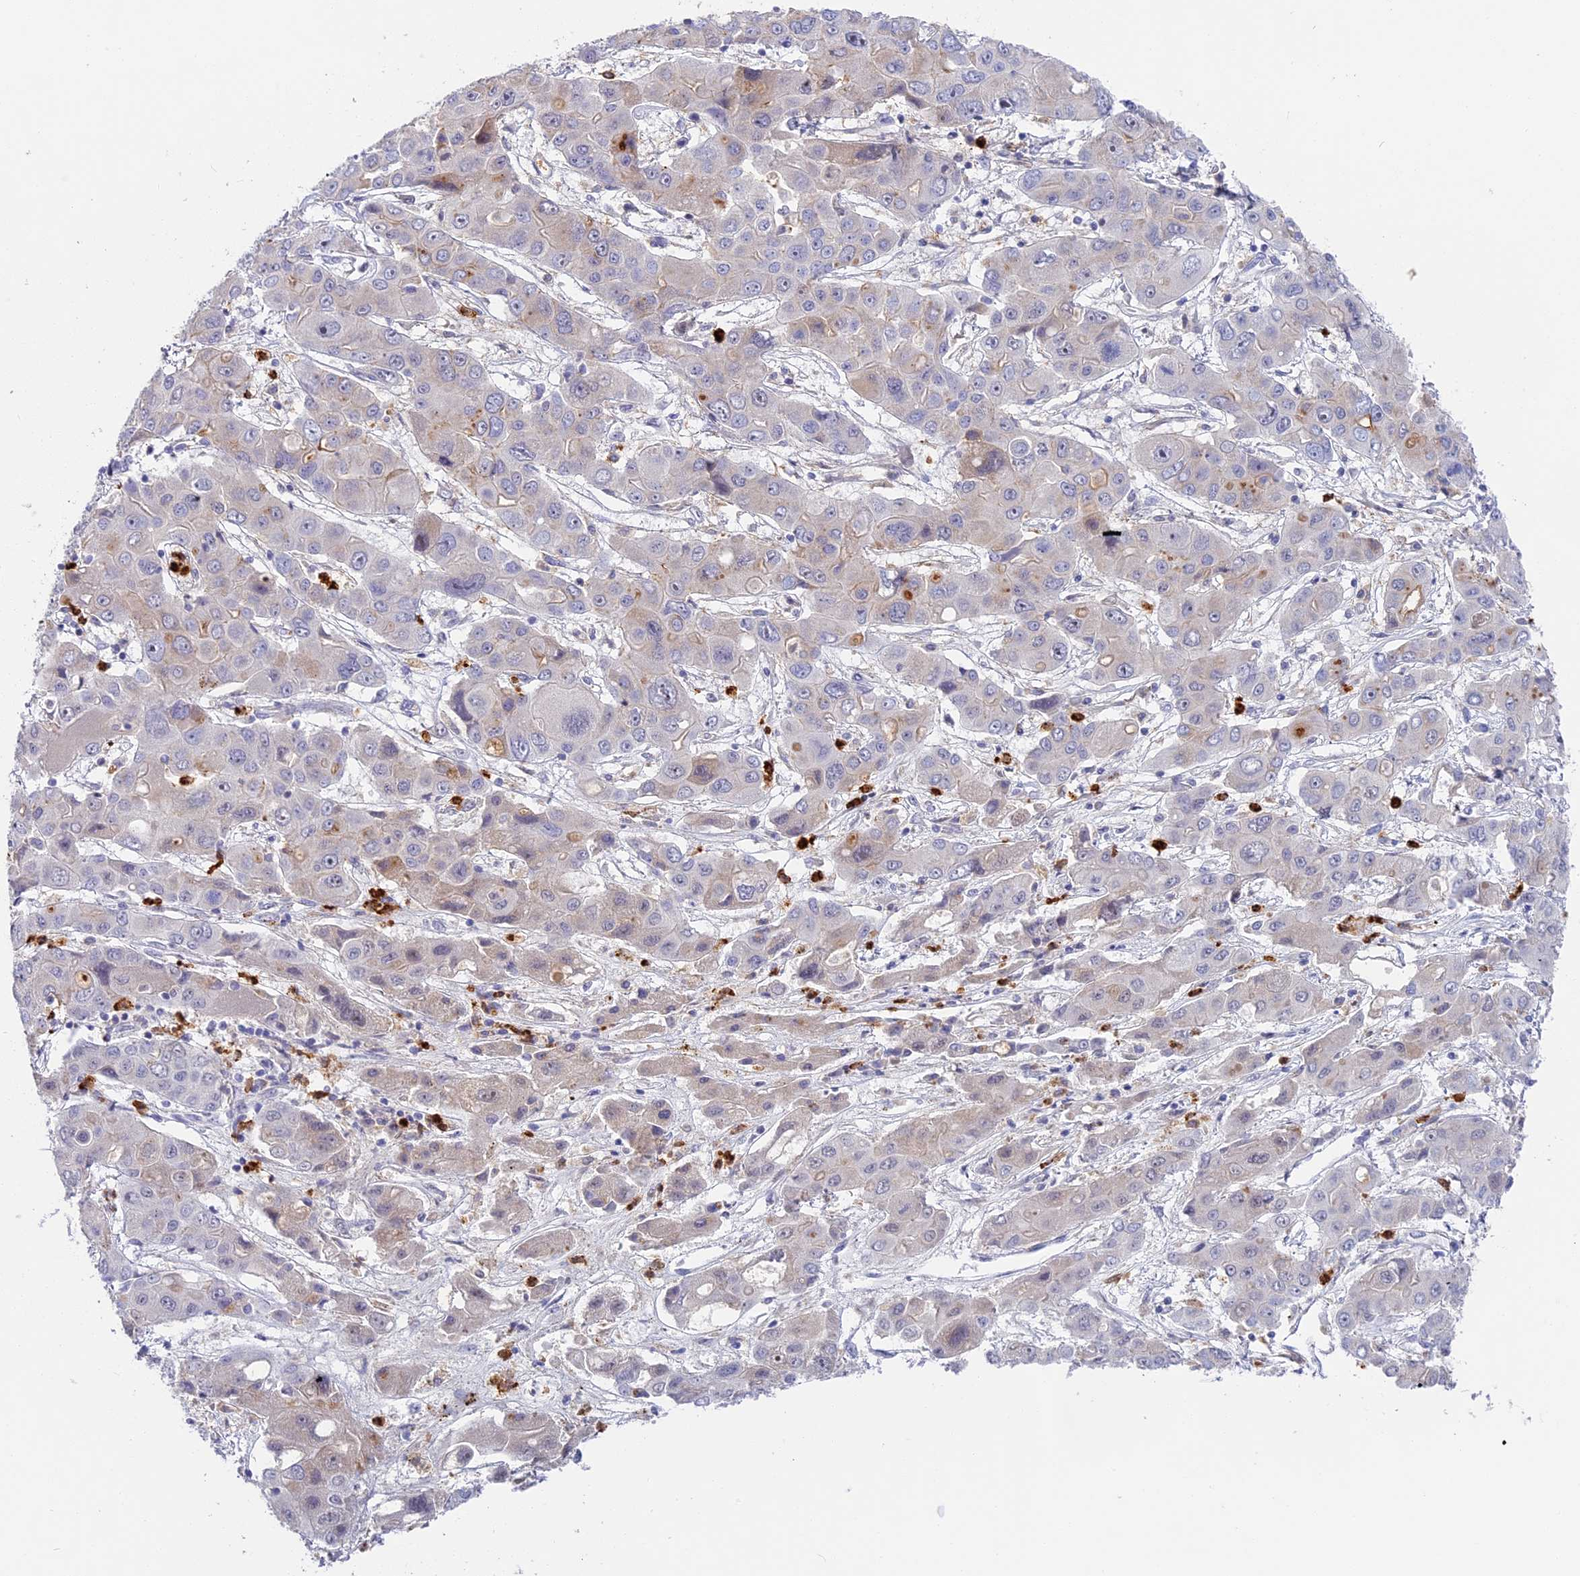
{"staining": {"intensity": "negative", "quantity": "none", "location": "none"}, "tissue": "liver cancer", "cell_type": "Tumor cells", "image_type": "cancer", "snomed": [{"axis": "morphology", "description": "Cholangiocarcinoma"}, {"axis": "topography", "description": "Liver"}], "caption": "Liver cancer (cholangiocarcinoma) was stained to show a protein in brown. There is no significant staining in tumor cells.", "gene": "ADGRD1", "patient": {"sex": "male", "age": 67}}